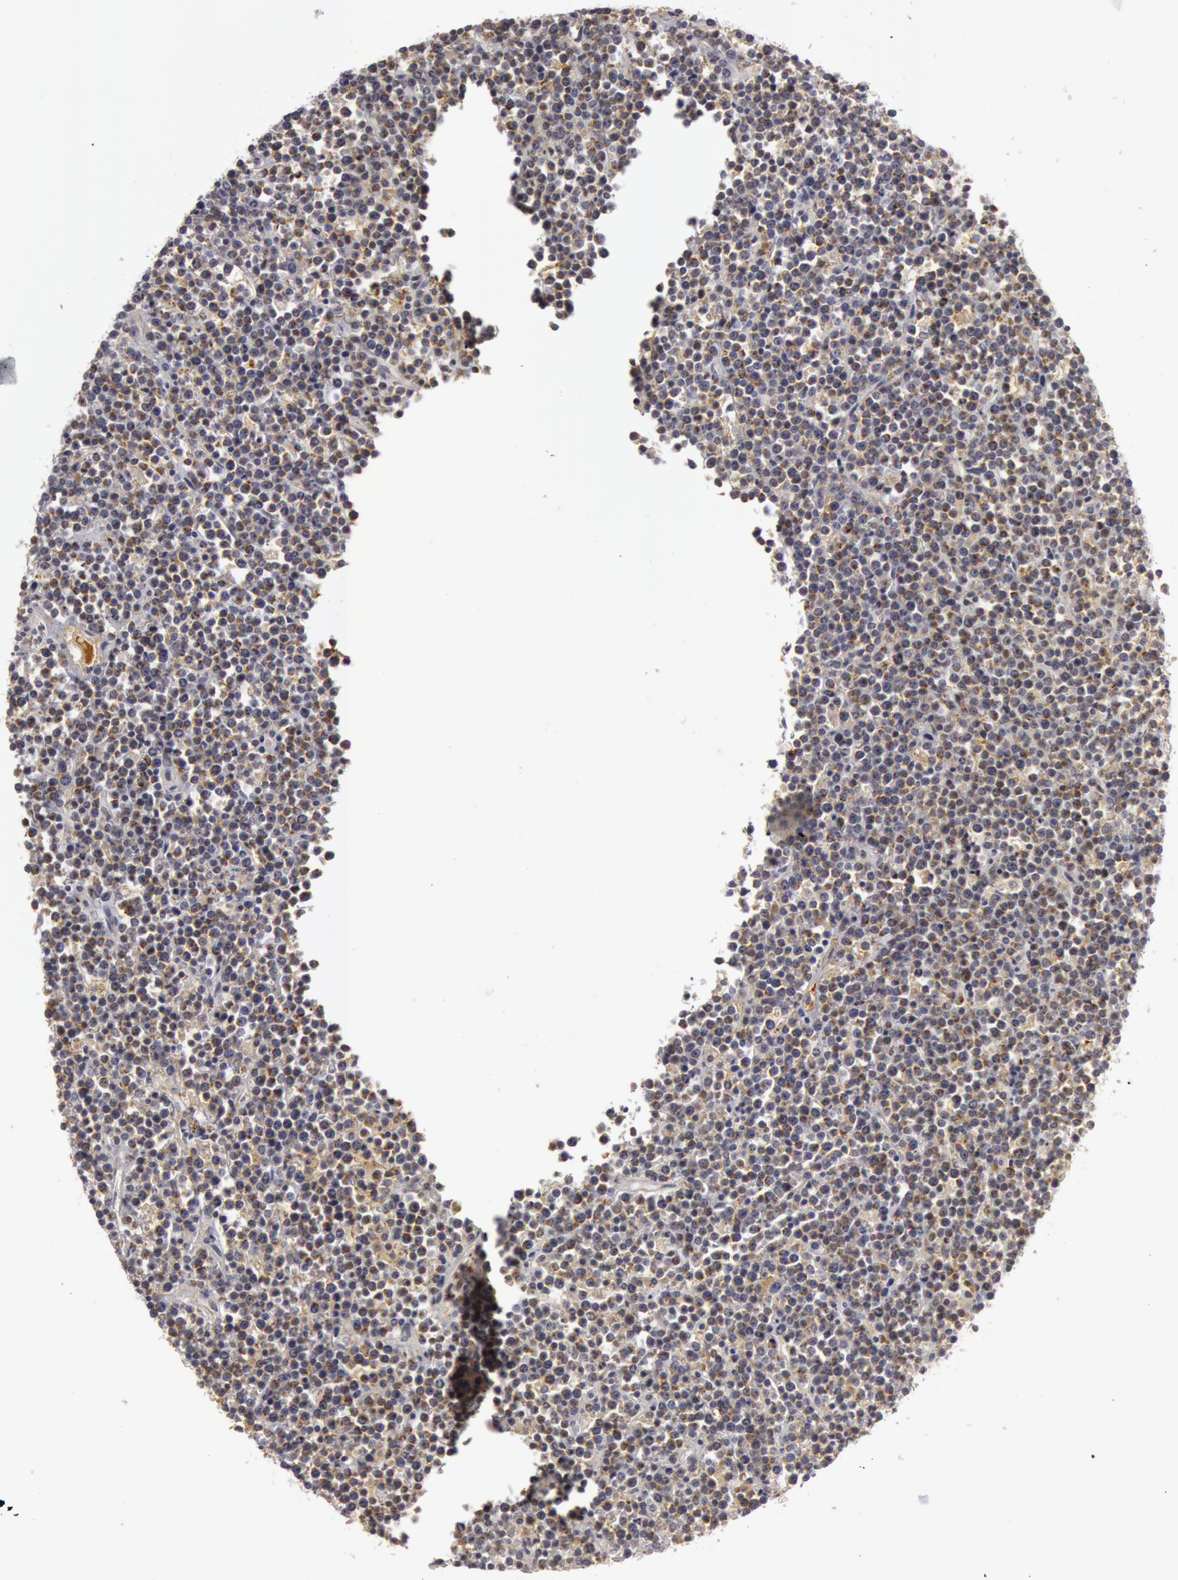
{"staining": {"intensity": "moderate", "quantity": ">75%", "location": "cytoplasmic/membranous"}, "tissue": "lymphoma", "cell_type": "Tumor cells", "image_type": "cancer", "snomed": [{"axis": "morphology", "description": "Malignant lymphoma, non-Hodgkin's type, High grade"}, {"axis": "topography", "description": "Ovary"}], "caption": "A brown stain shows moderate cytoplasmic/membranous staining of a protein in human lymphoma tumor cells.", "gene": "C7", "patient": {"sex": "female", "age": 56}}